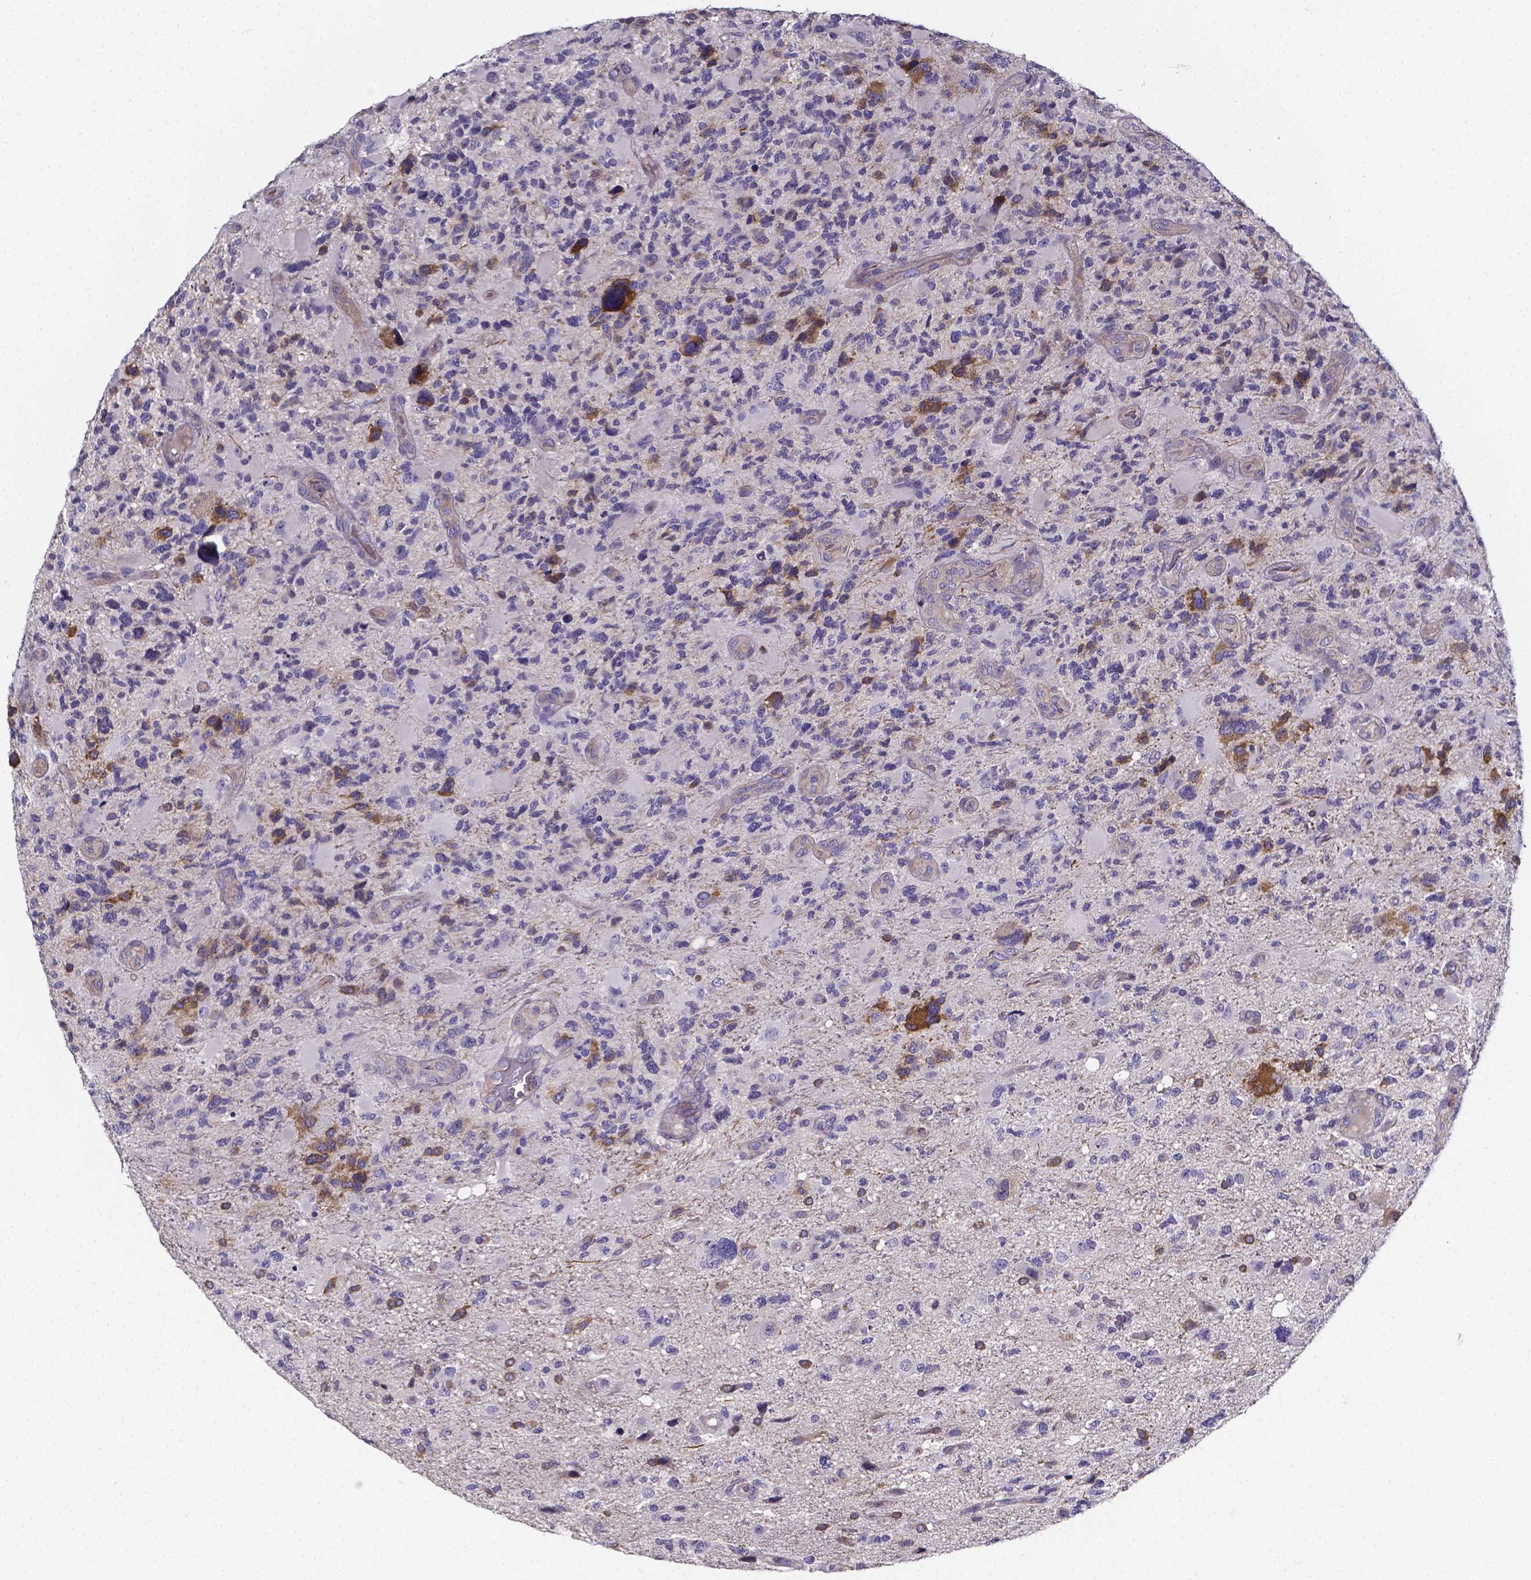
{"staining": {"intensity": "moderate", "quantity": "<25%", "location": "cytoplasmic/membranous"}, "tissue": "glioma", "cell_type": "Tumor cells", "image_type": "cancer", "snomed": [{"axis": "morphology", "description": "Glioma, malignant, High grade"}, {"axis": "topography", "description": "Brain"}], "caption": "Protein positivity by IHC exhibits moderate cytoplasmic/membranous staining in about <25% of tumor cells in glioma. (DAB (3,3'-diaminobenzidine) = brown stain, brightfield microscopy at high magnification).", "gene": "CACNG8", "patient": {"sex": "female", "age": 71}}